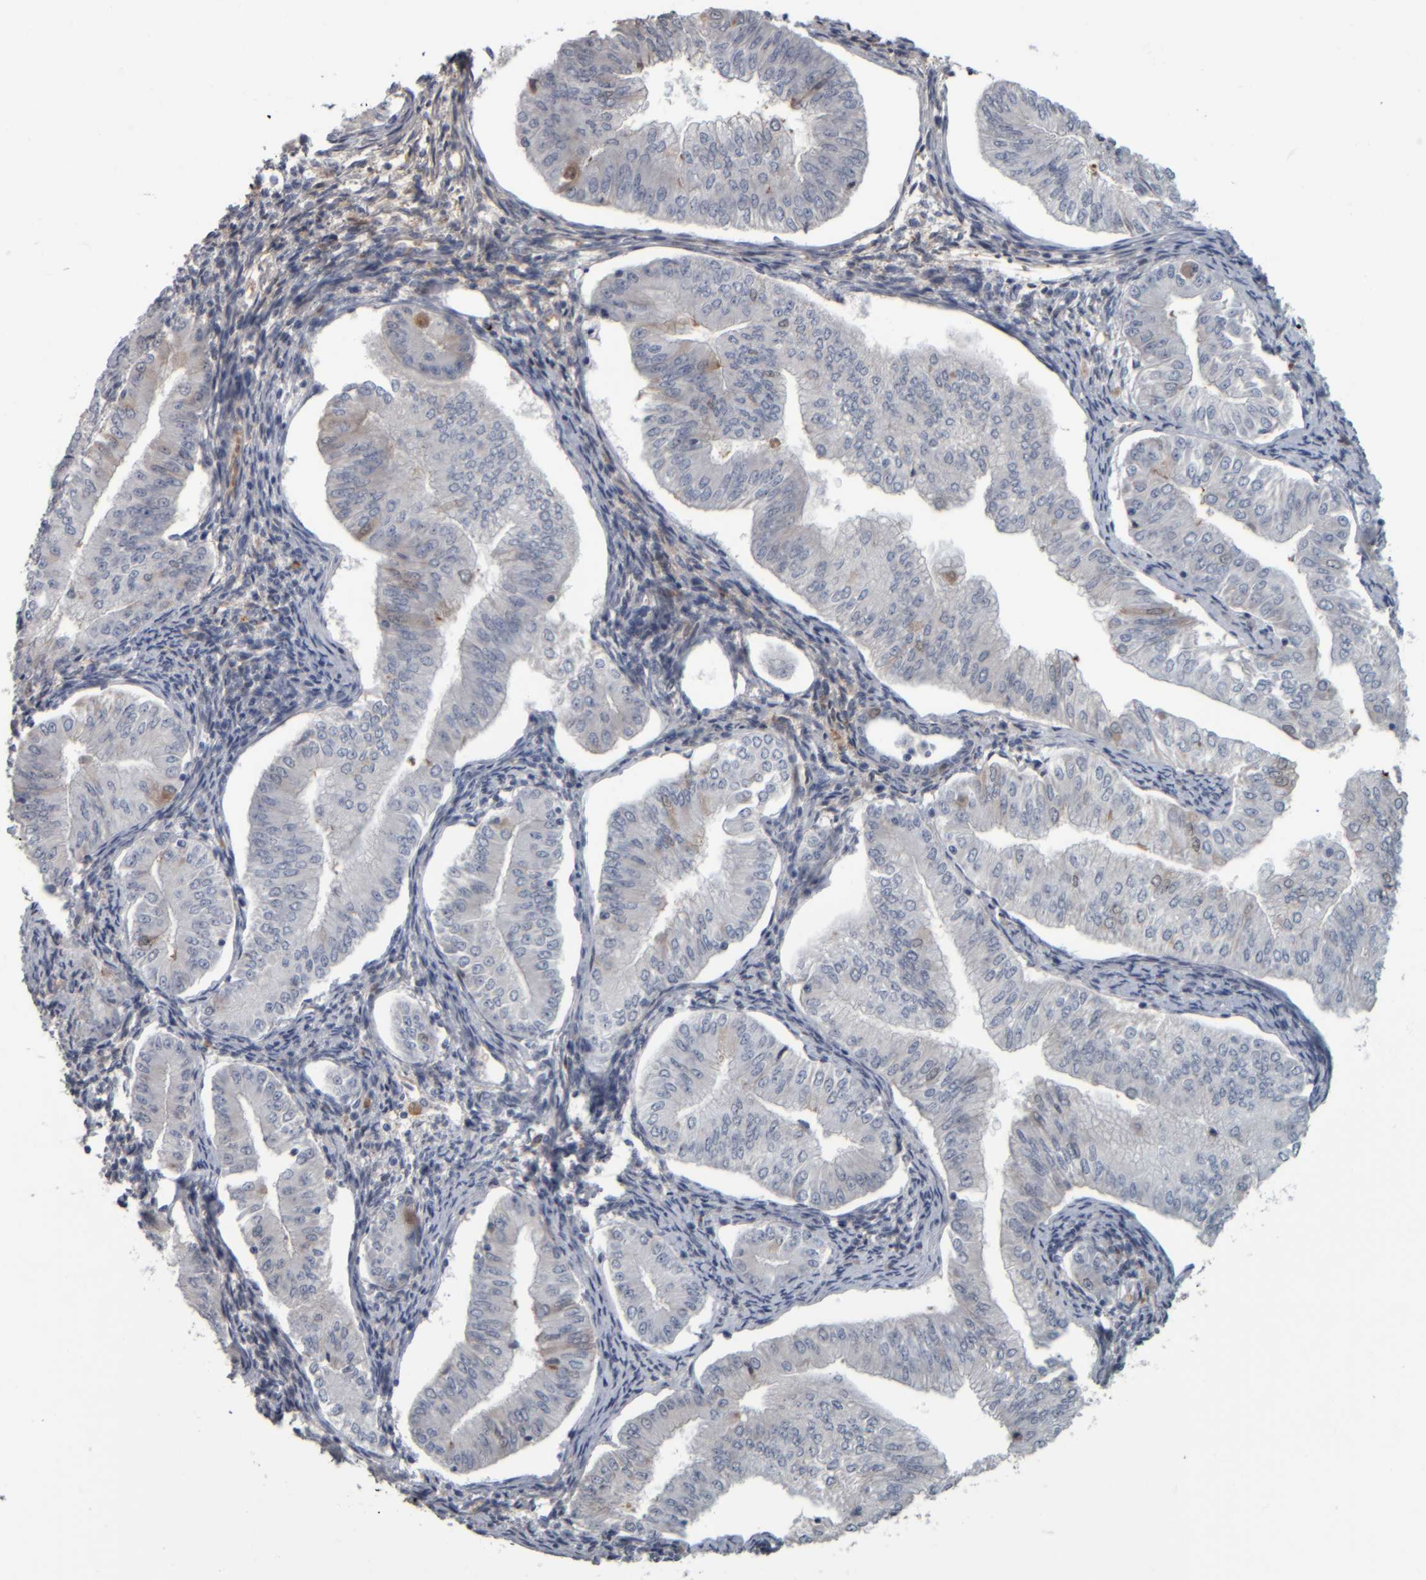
{"staining": {"intensity": "moderate", "quantity": "<25%", "location": "cytoplasmic/membranous"}, "tissue": "endometrial cancer", "cell_type": "Tumor cells", "image_type": "cancer", "snomed": [{"axis": "morphology", "description": "Normal tissue, NOS"}, {"axis": "morphology", "description": "Adenocarcinoma, NOS"}, {"axis": "topography", "description": "Endometrium"}], "caption": "A brown stain shows moderate cytoplasmic/membranous staining of a protein in endometrial cancer tumor cells.", "gene": "CAVIN4", "patient": {"sex": "female", "age": 53}}